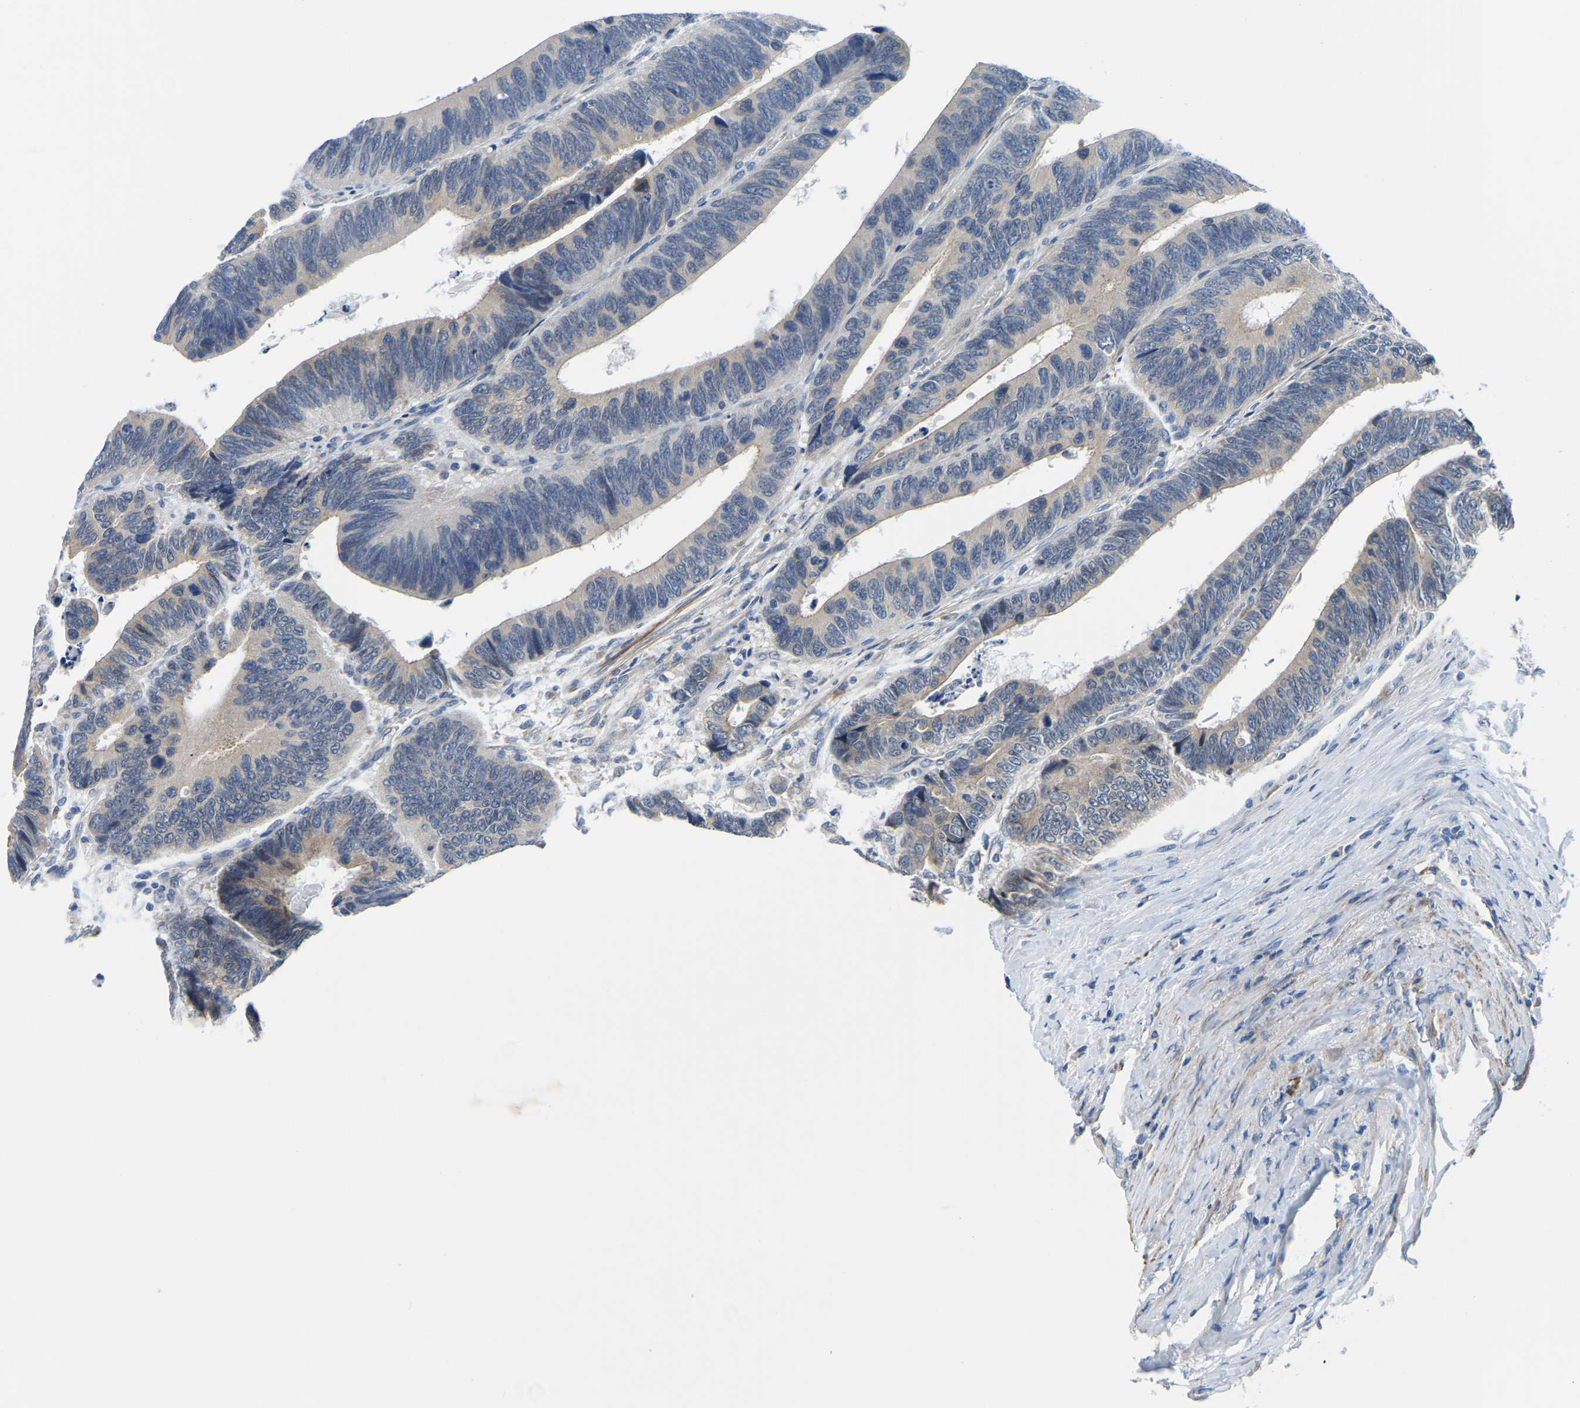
{"staining": {"intensity": "weak", "quantity": "25%-75%", "location": "cytoplasmic/membranous"}, "tissue": "colorectal cancer", "cell_type": "Tumor cells", "image_type": "cancer", "snomed": [{"axis": "morphology", "description": "Adenocarcinoma, NOS"}, {"axis": "topography", "description": "Colon"}], "caption": "There is low levels of weak cytoplasmic/membranous staining in tumor cells of colorectal cancer (adenocarcinoma), as demonstrated by immunohistochemical staining (brown color).", "gene": "LIAS", "patient": {"sex": "male", "age": 72}}